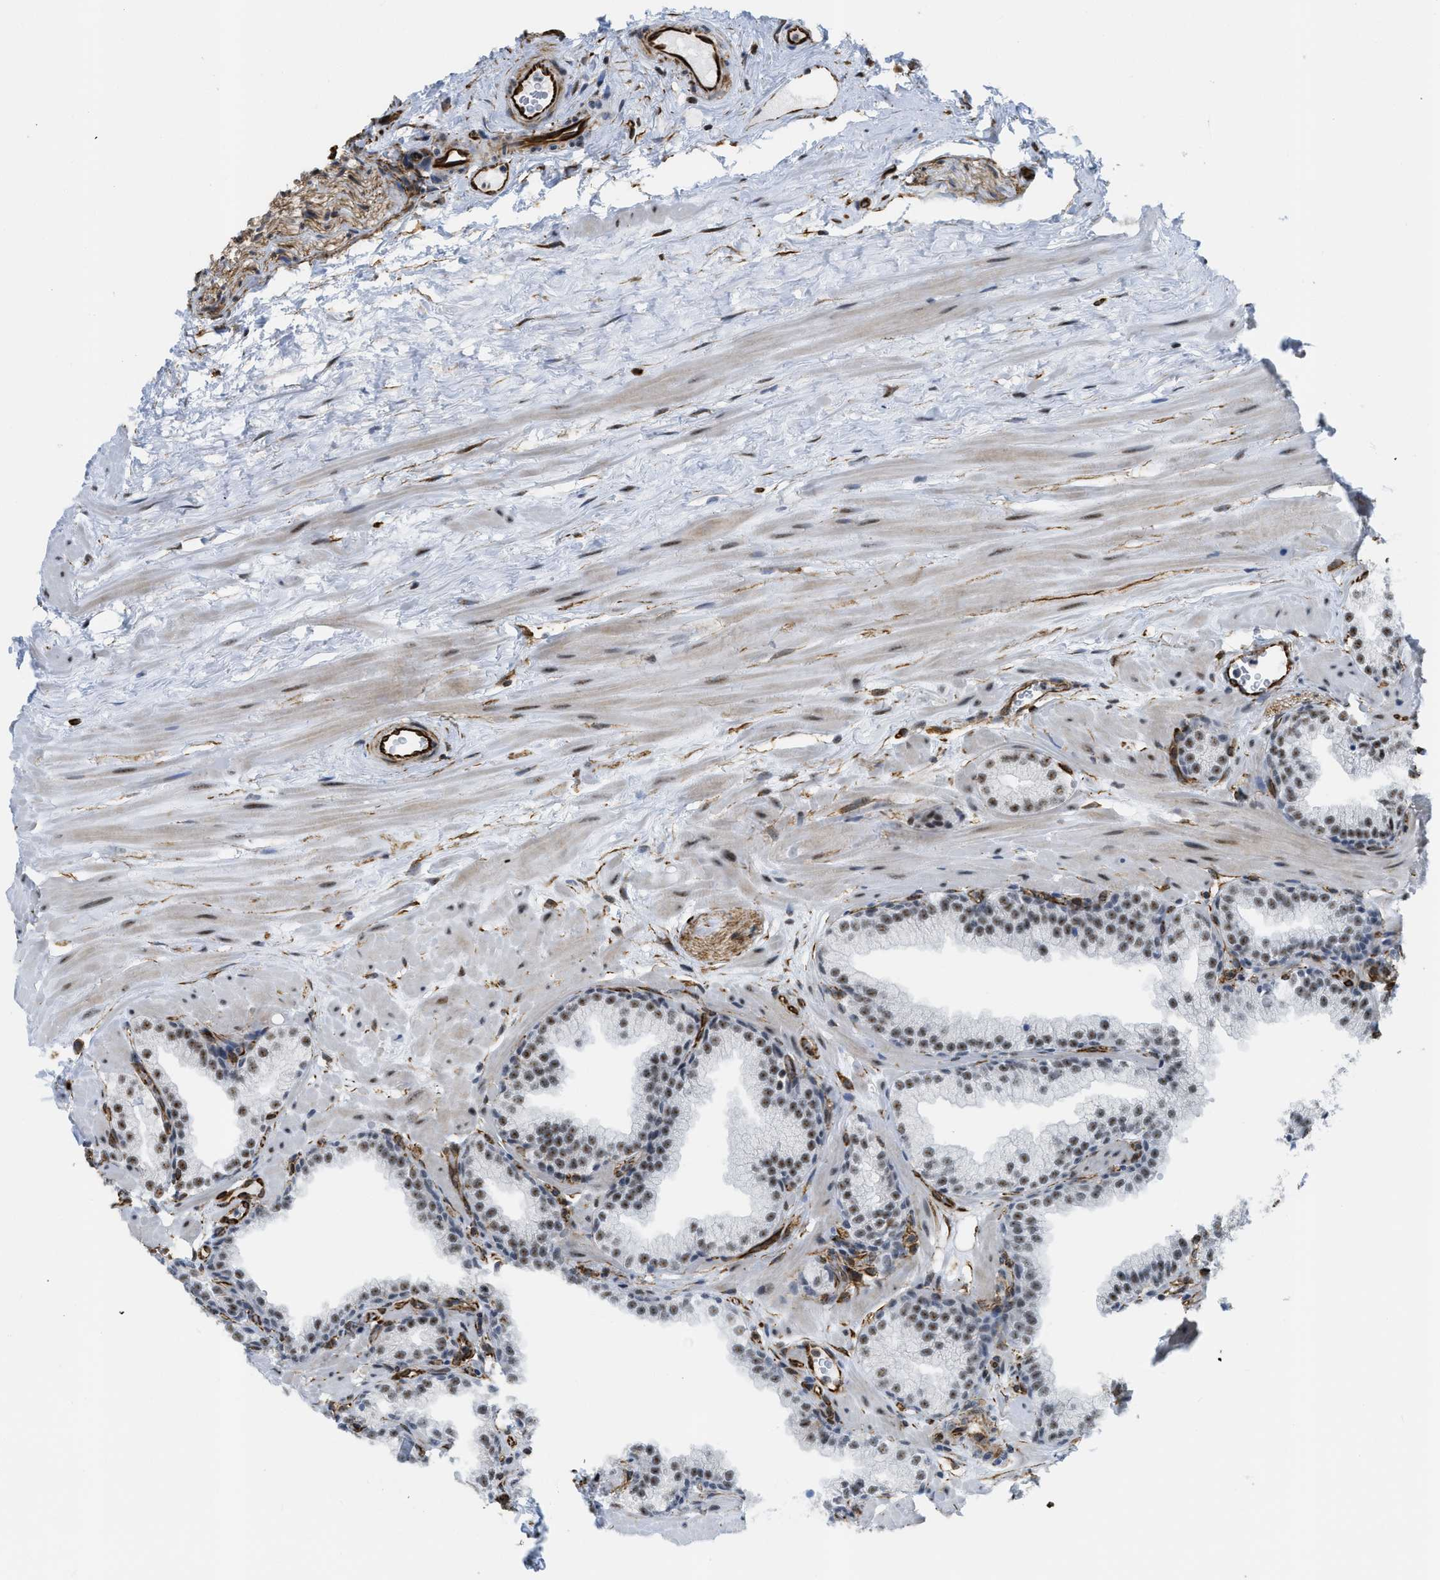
{"staining": {"intensity": "moderate", "quantity": ">75%", "location": "nuclear"}, "tissue": "prostate", "cell_type": "Glandular cells", "image_type": "normal", "snomed": [{"axis": "morphology", "description": "Normal tissue, NOS"}, {"axis": "morphology", "description": "Urothelial carcinoma, Low grade"}, {"axis": "topography", "description": "Urinary bladder"}, {"axis": "topography", "description": "Prostate"}], "caption": "Prostate stained with DAB immunohistochemistry demonstrates medium levels of moderate nuclear expression in about >75% of glandular cells. (DAB IHC, brown staining for protein, blue staining for nuclei).", "gene": "LRRC8B", "patient": {"sex": "male", "age": 60}}